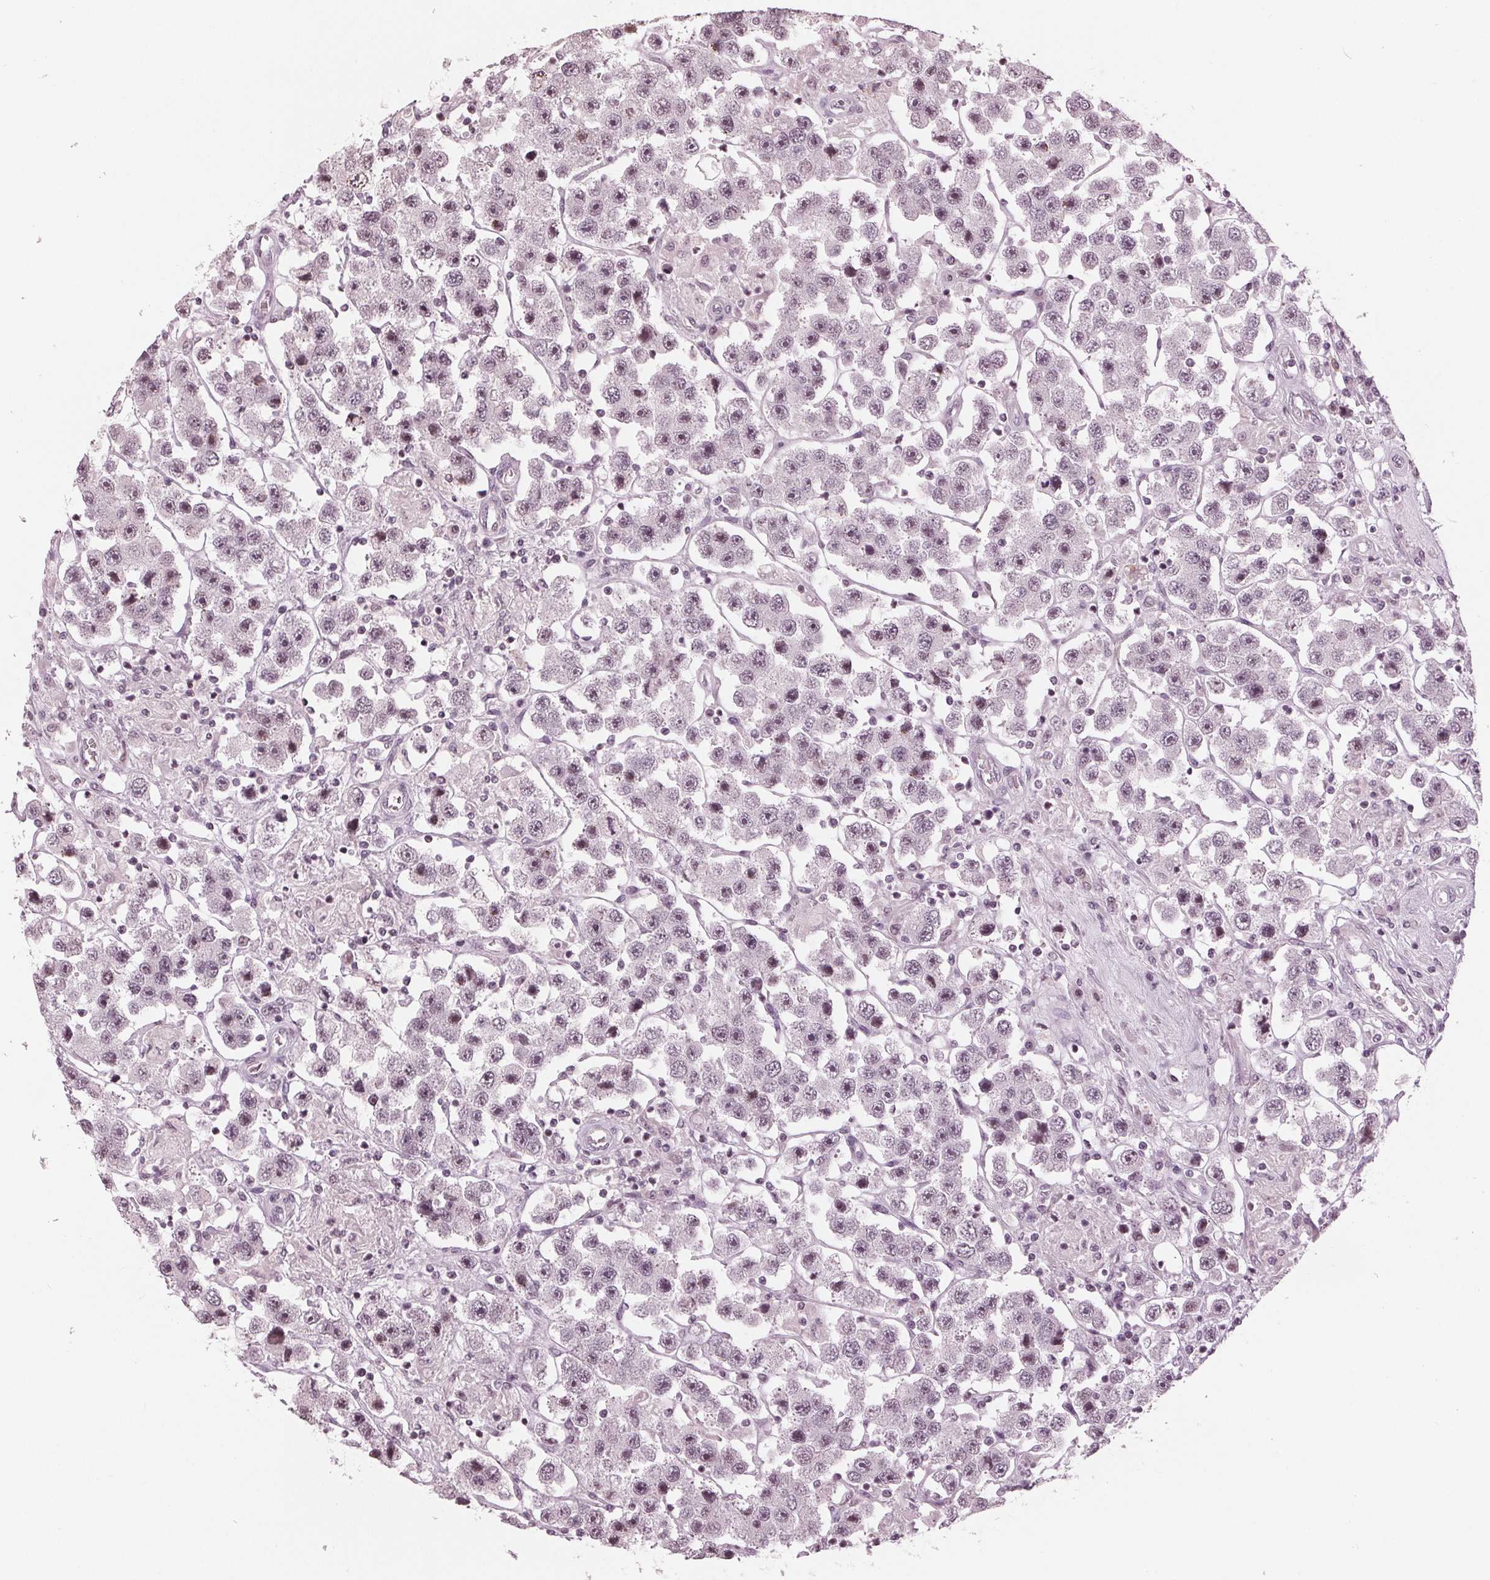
{"staining": {"intensity": "weak", "quantity": "<25%", "location": "nuclear"}, "tissue": "testis cancer", "cell_type": "Tumor cells", "image_type": "cancer", "snomed": [{"axis": "morphology", "description": "Seminoma, NOS"}, {"axis": "topography", "description": "Testis"}], "caption": "Testis seminoma stained for a protein using IHC shows no positivity tumor cells.", "gene": "ADPRHL1", "patient": {"sex": "male", "age": 45}}